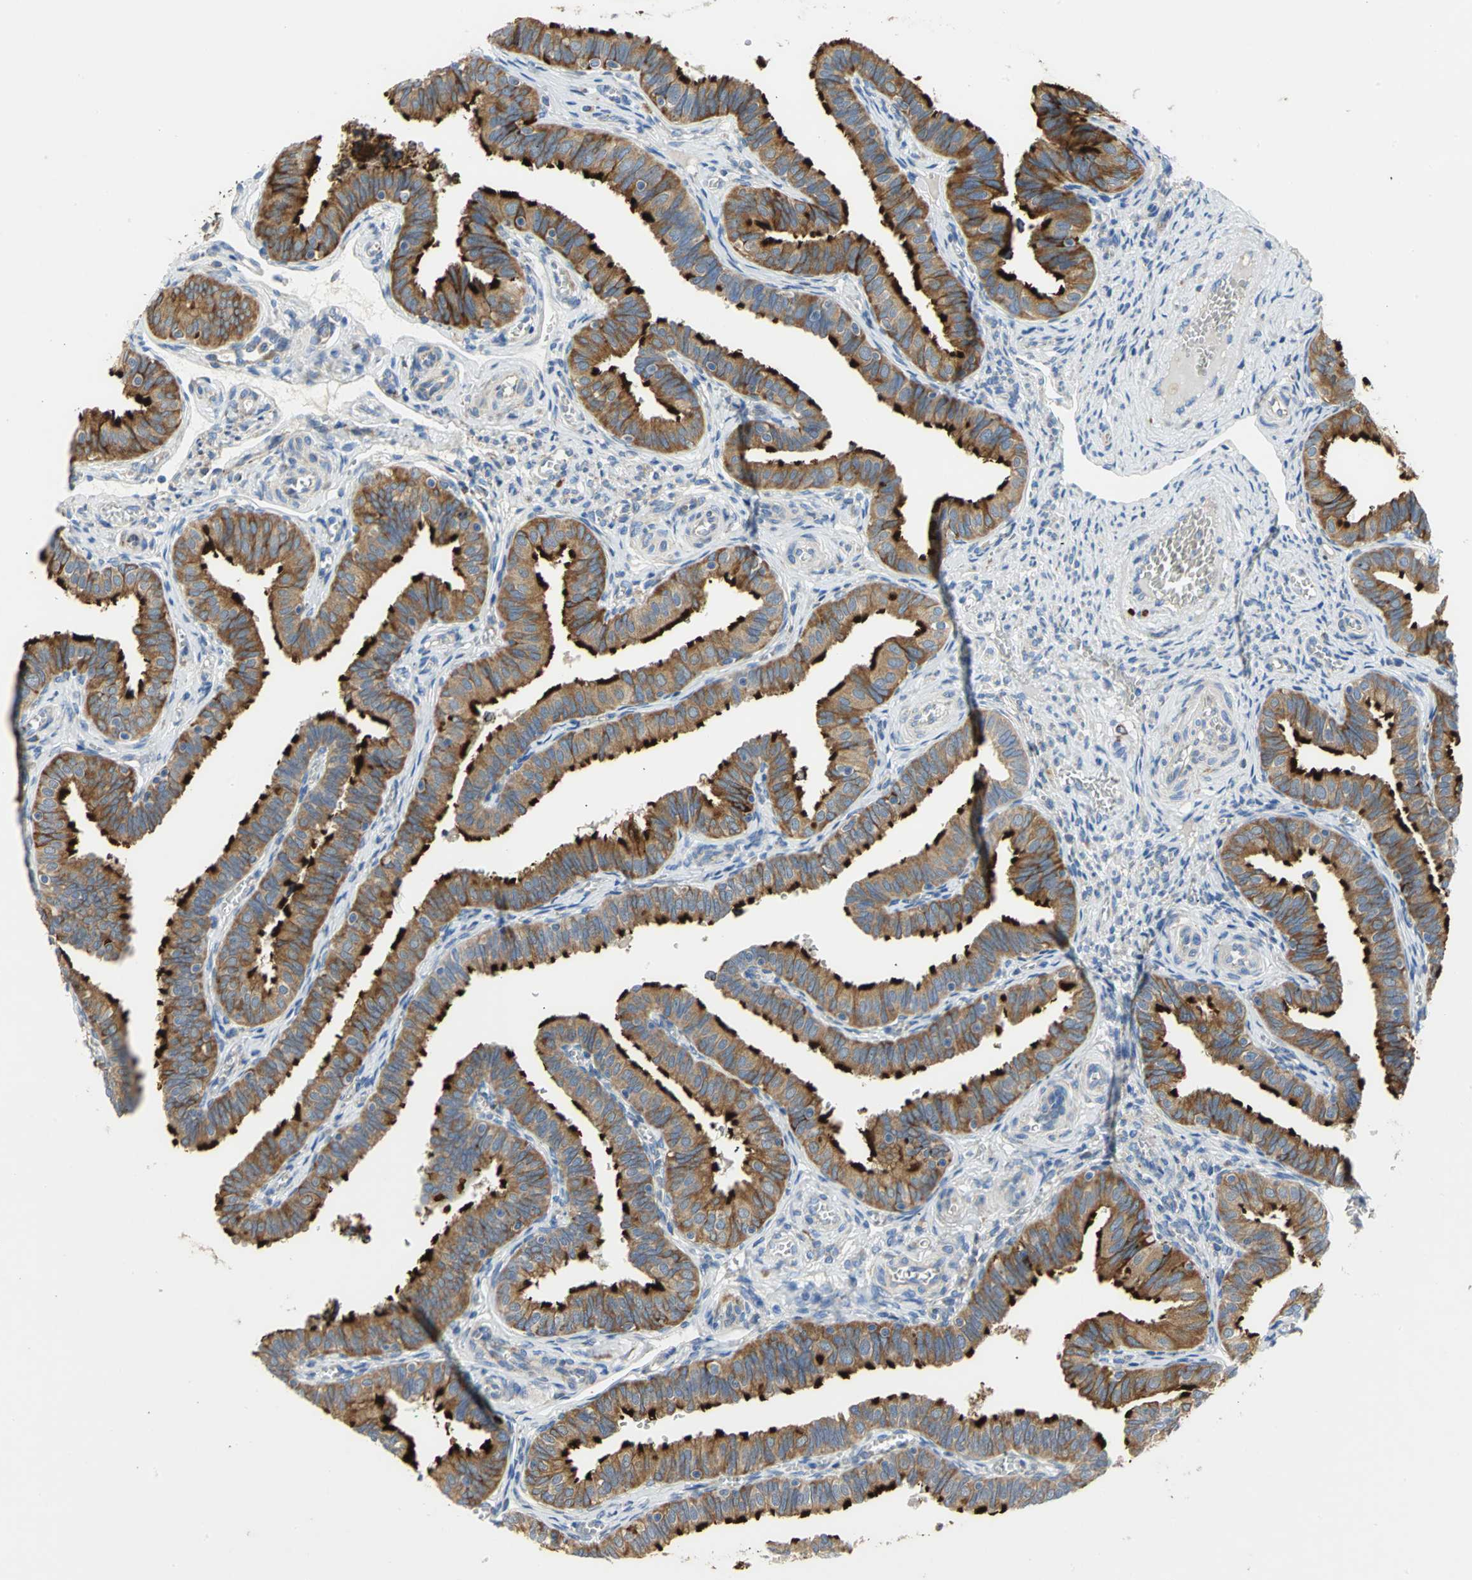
{"staining": {"intensity": "strong", "quantity": ">75%", "location": "cytoplasmic/membranous"}, "tissue": "fallopian tube", "cell_type": "Glandular cells", "image_type": "normal", "snomed": [{"axis": "morphology", "description": "Normal tissue, NOS"}, {"axis": "topography", "description": "Fallopian tube"}], "caption": "Fallopian tube stained for a protein (brown) shows strong cytoplasmic/membranous positive positivity in approximately >75% of glandular cells.", "gene": "TULP4", "patient": {"sex": "female", "age": 46}}